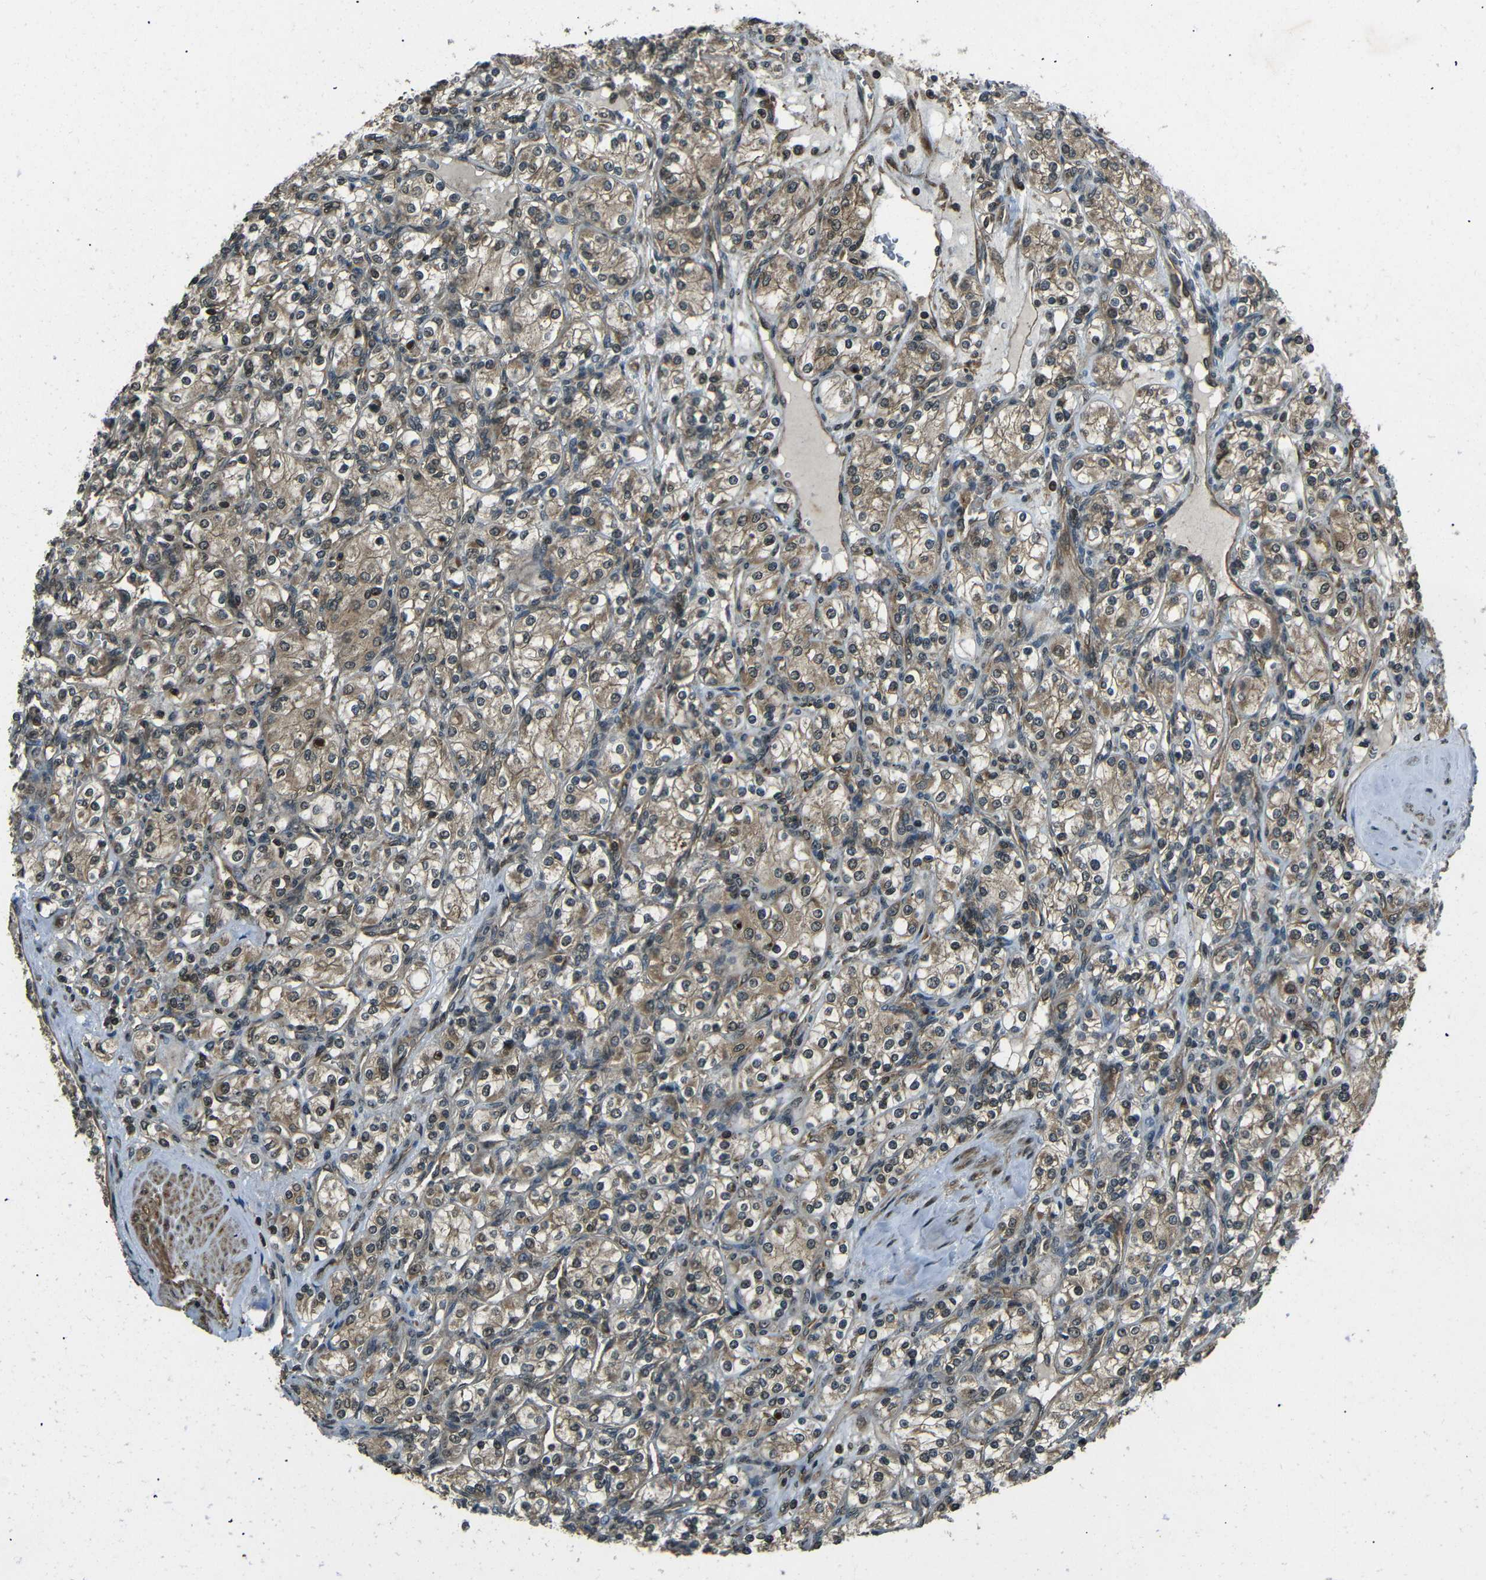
{"staining": {"intensity": "weak", "quantity": ">75%", "location": "cytoplasmic/membranous"}, "tissue": "renal cancer", "cell_type": "Tumor cells", "image_type": "cancer", "snomed": [{"axis": "morphology", "description": "Adenocarcinoma, NOS"}, {"axis": "topography", "description": "Kidney"}], "caption": "A brown stain highlights weak cytoplasmic/membranous staining of a protein in renal cancer tumor cells.", "gene": "PLK2", "patient": {"sex": "male", "age": 77}}